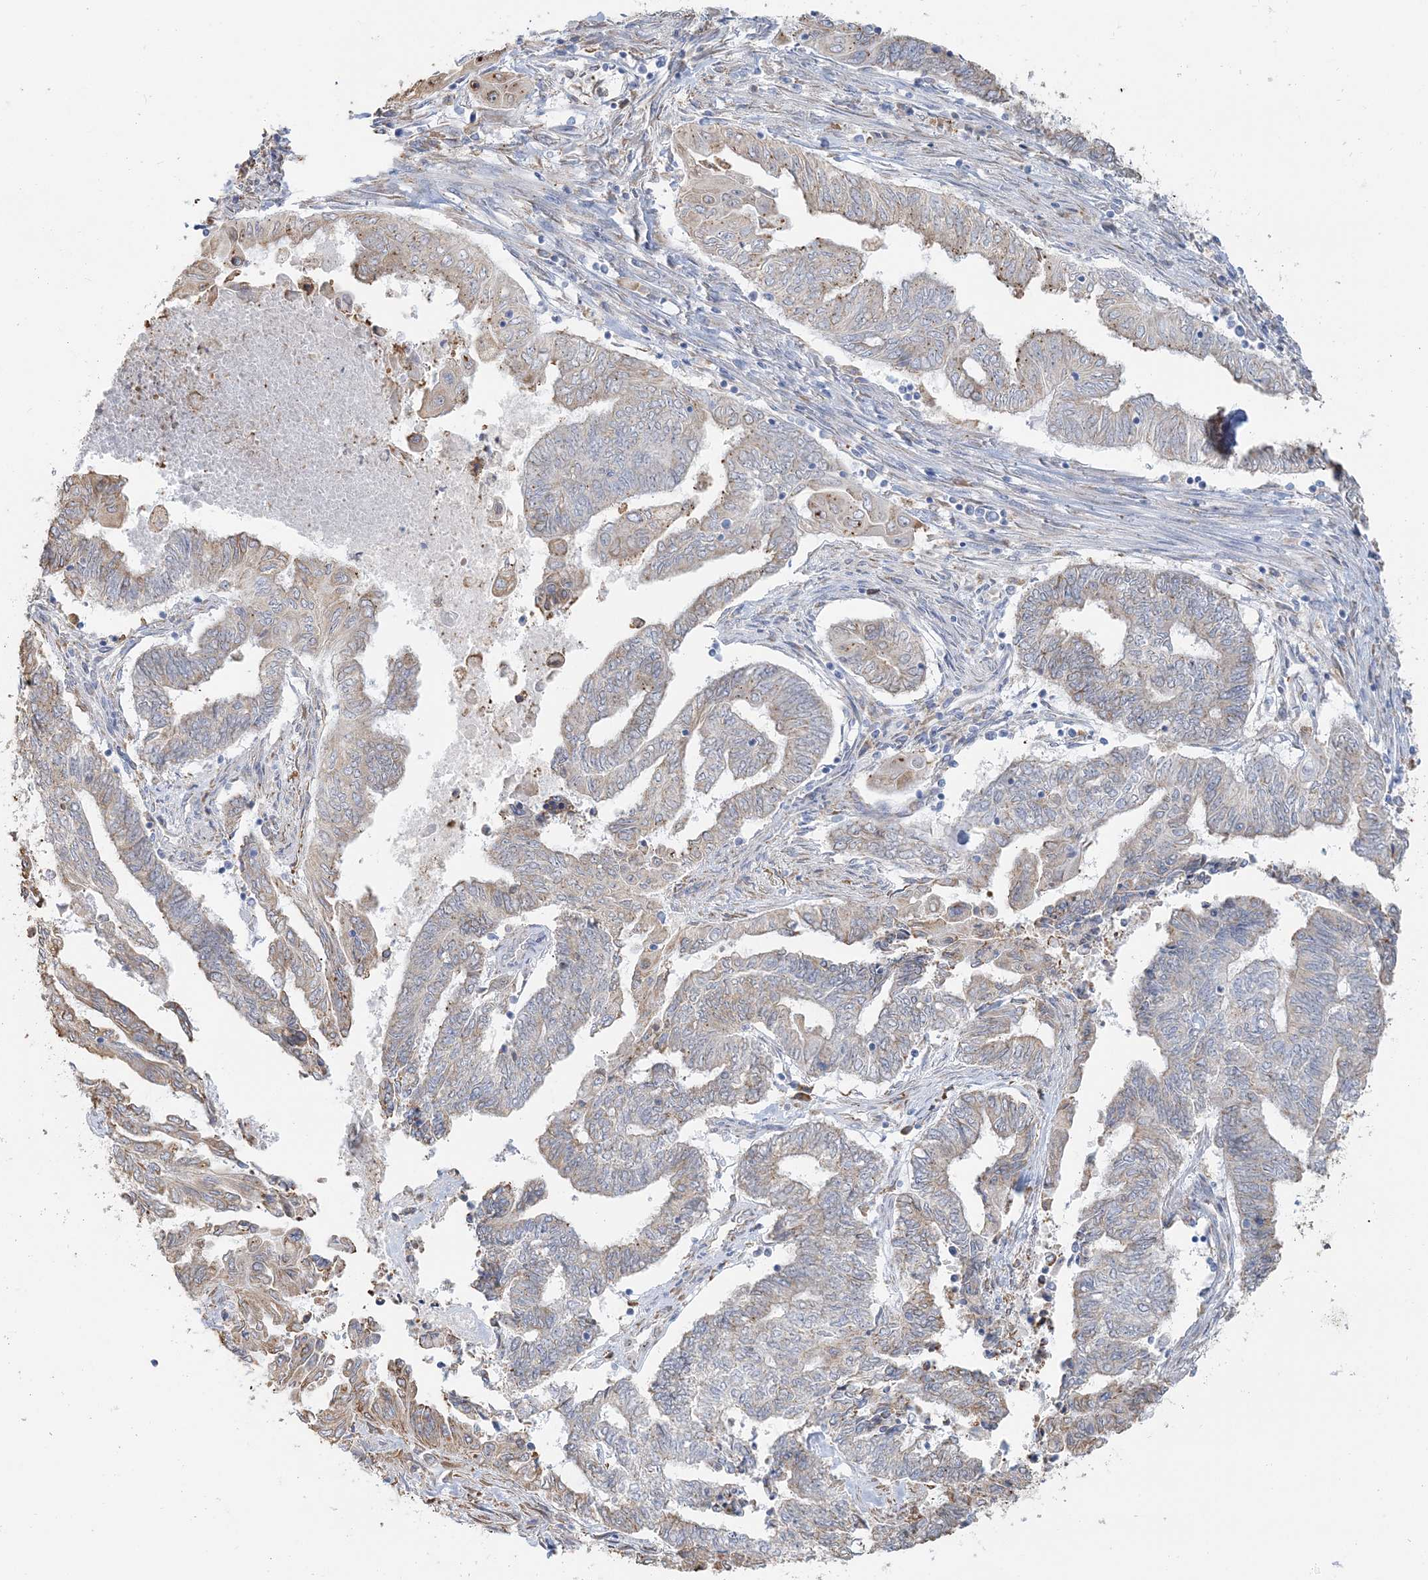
{"staining": {"intensity": "weak", "quantity": "25%-75%", "location": "cytoplasmic/membranous"}, "tissue": "endometrial cancer", "cell_type": "Tumor cells", "image_type": "cancer", "snomed": [{"axis": "morphology", "description": "Adenocarcinoma, NOS"}, {"axis": "topography", "description": "Uterus"}, {"axis": "topography", "description": "Endometrium"}], "caption": "There is low levels of weak cytoplasmic/membranous positivity in tumor cells of adenocarcinoma (endometrial), as demonstrated by immunohistochemical staining (brown color).", "gene": "TBC1D5", "patient": {"sex": "female", "age": 70}}